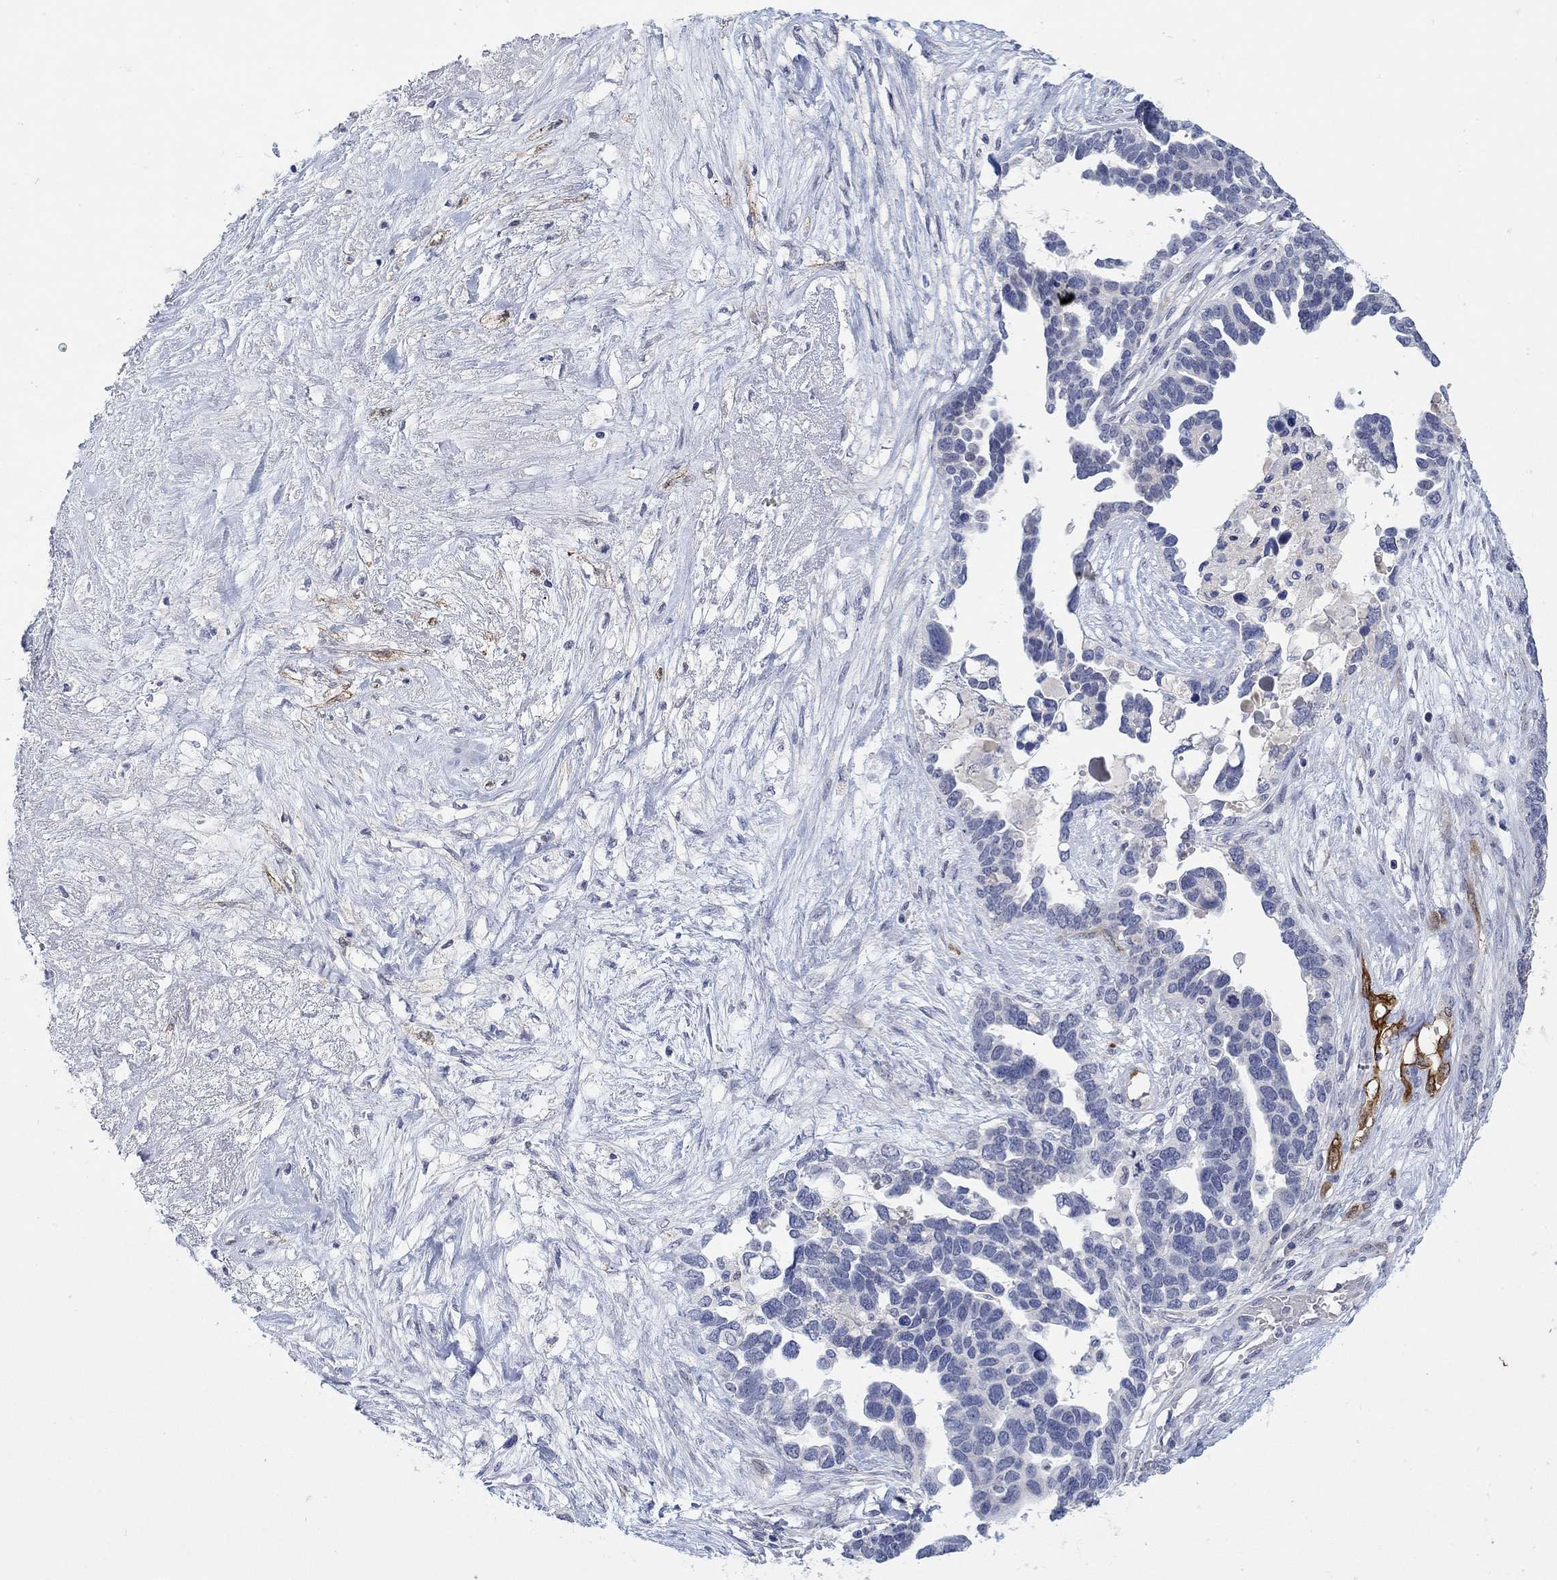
{"staining": {"intensity": "negative", "quantity": "none", "location": "none"}, "tissue": "ovarian cancer", "cell_type": "Tumor cells", "image_type": "cancer", "snomed": [{"axis": "morphology", "description": "Cystadenocarcinoma, serous, NOS"}, {"axis": "topography", "description": "Ovary"}], "caption": "The immunohistochemistry (IHC) histopathology image has no significant staining in tumor cells of ovarian serous cystadenocarcinoma tissue.", "gene": "VAT1L", "patient": {"sex": "female", "age": 54}}